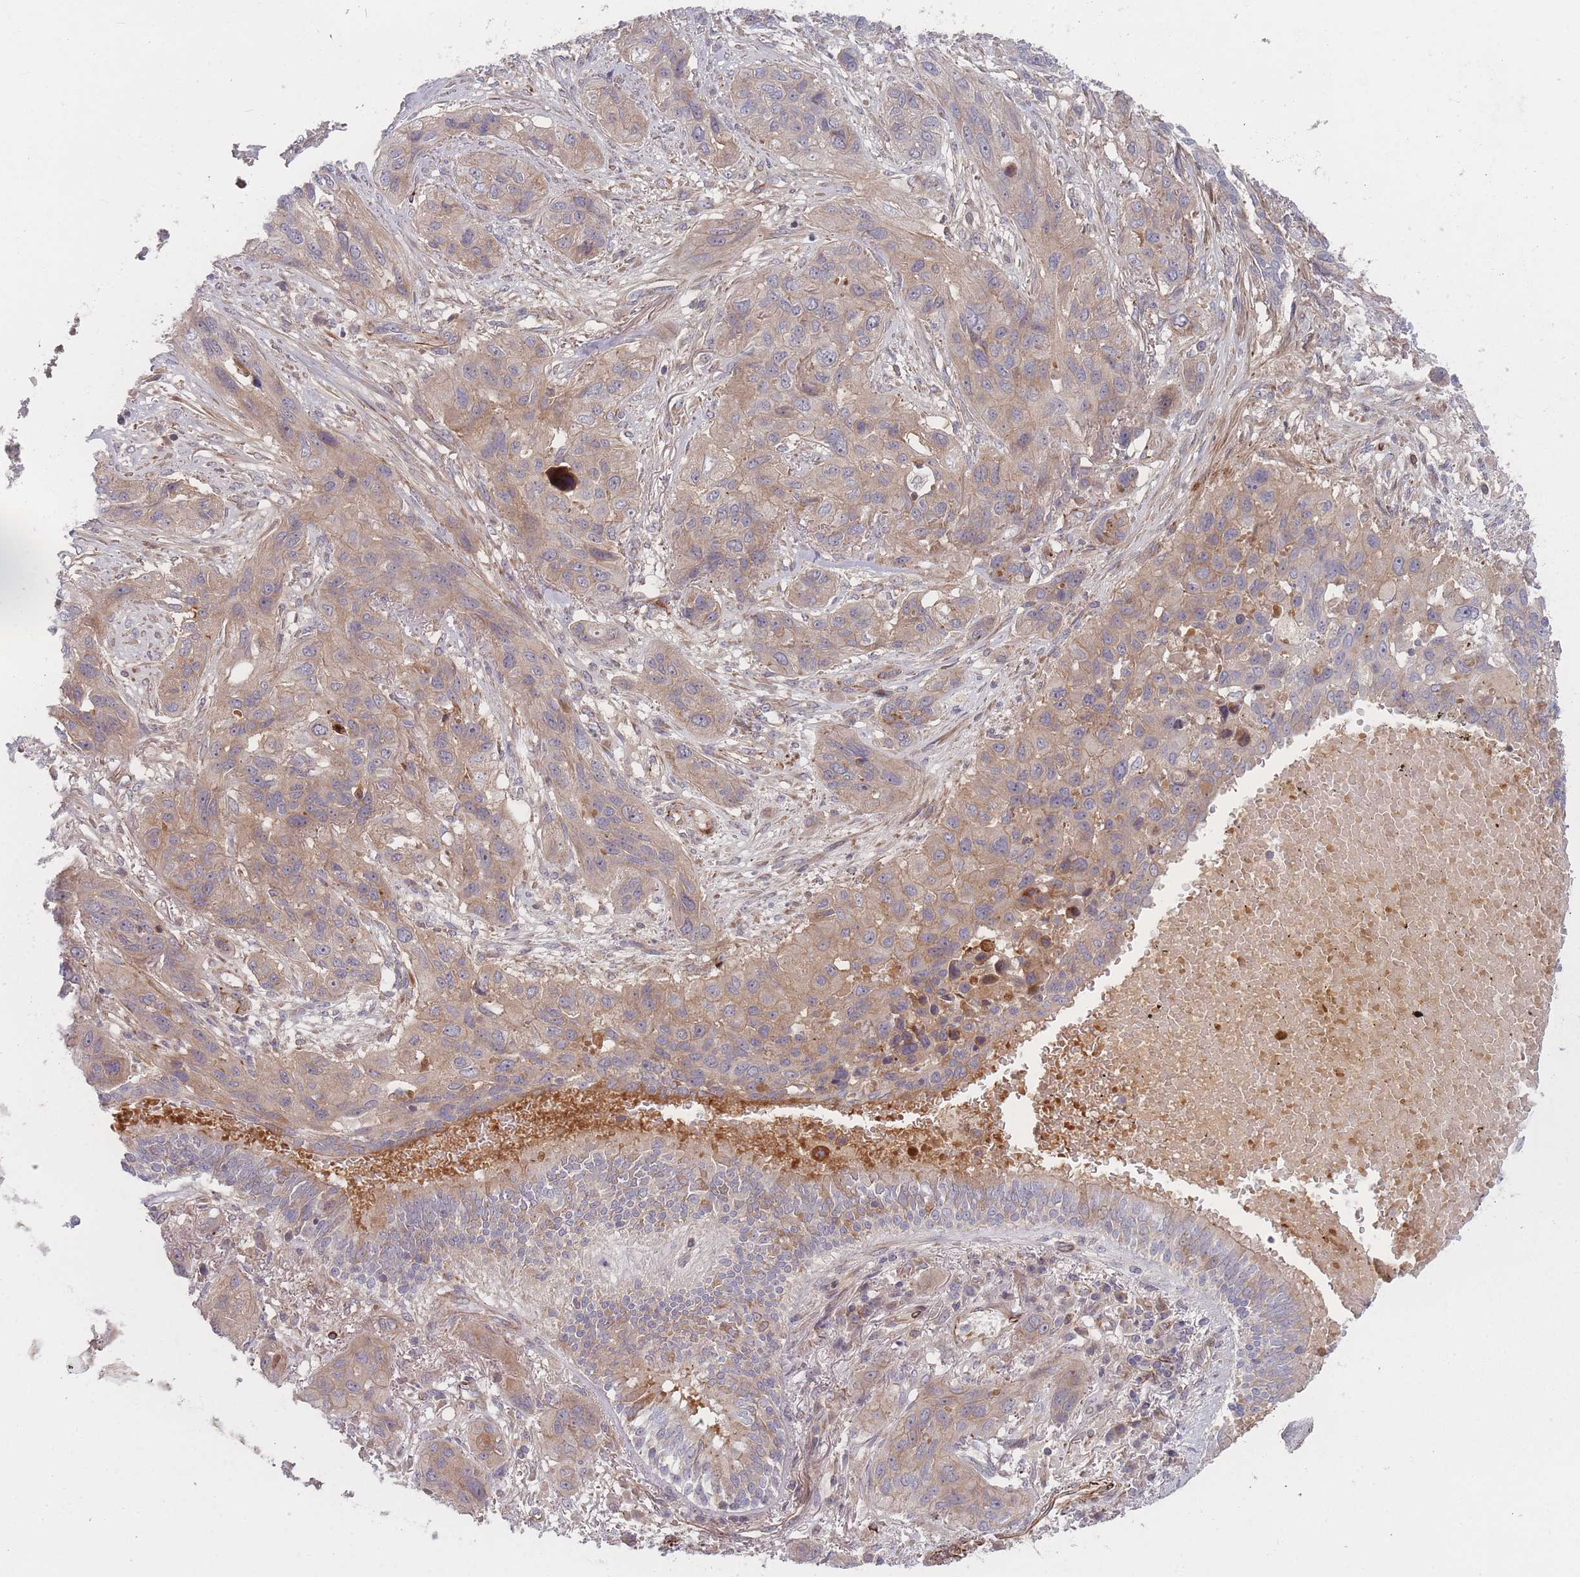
{"staining": {"intensity": "weak", "quantity": ">75%", "location": "cytoplasmic/membranous"}, "tissue": "lung cancer", "cell_type": "Tumor cells", "image_type": "cancer", "snomed": [{"axis": "morphology", "description": "Squamous cell carcinoma, NOS"}, {"axis": "topography", "description": "Lung"}], "caption": "Immunohistochemistry (IHC) (DAB) staining of lung cancer displays weak cytoplasmic/membranous protein staining in about >75% of tumor cells. The staining is performed using DAB brown chromogen to label protein expression. The nuclei are counter-stained blue using hematoxylin.", "gene": "EEF1AKMT2", "patient": {"sex": "female", "age": 70}}